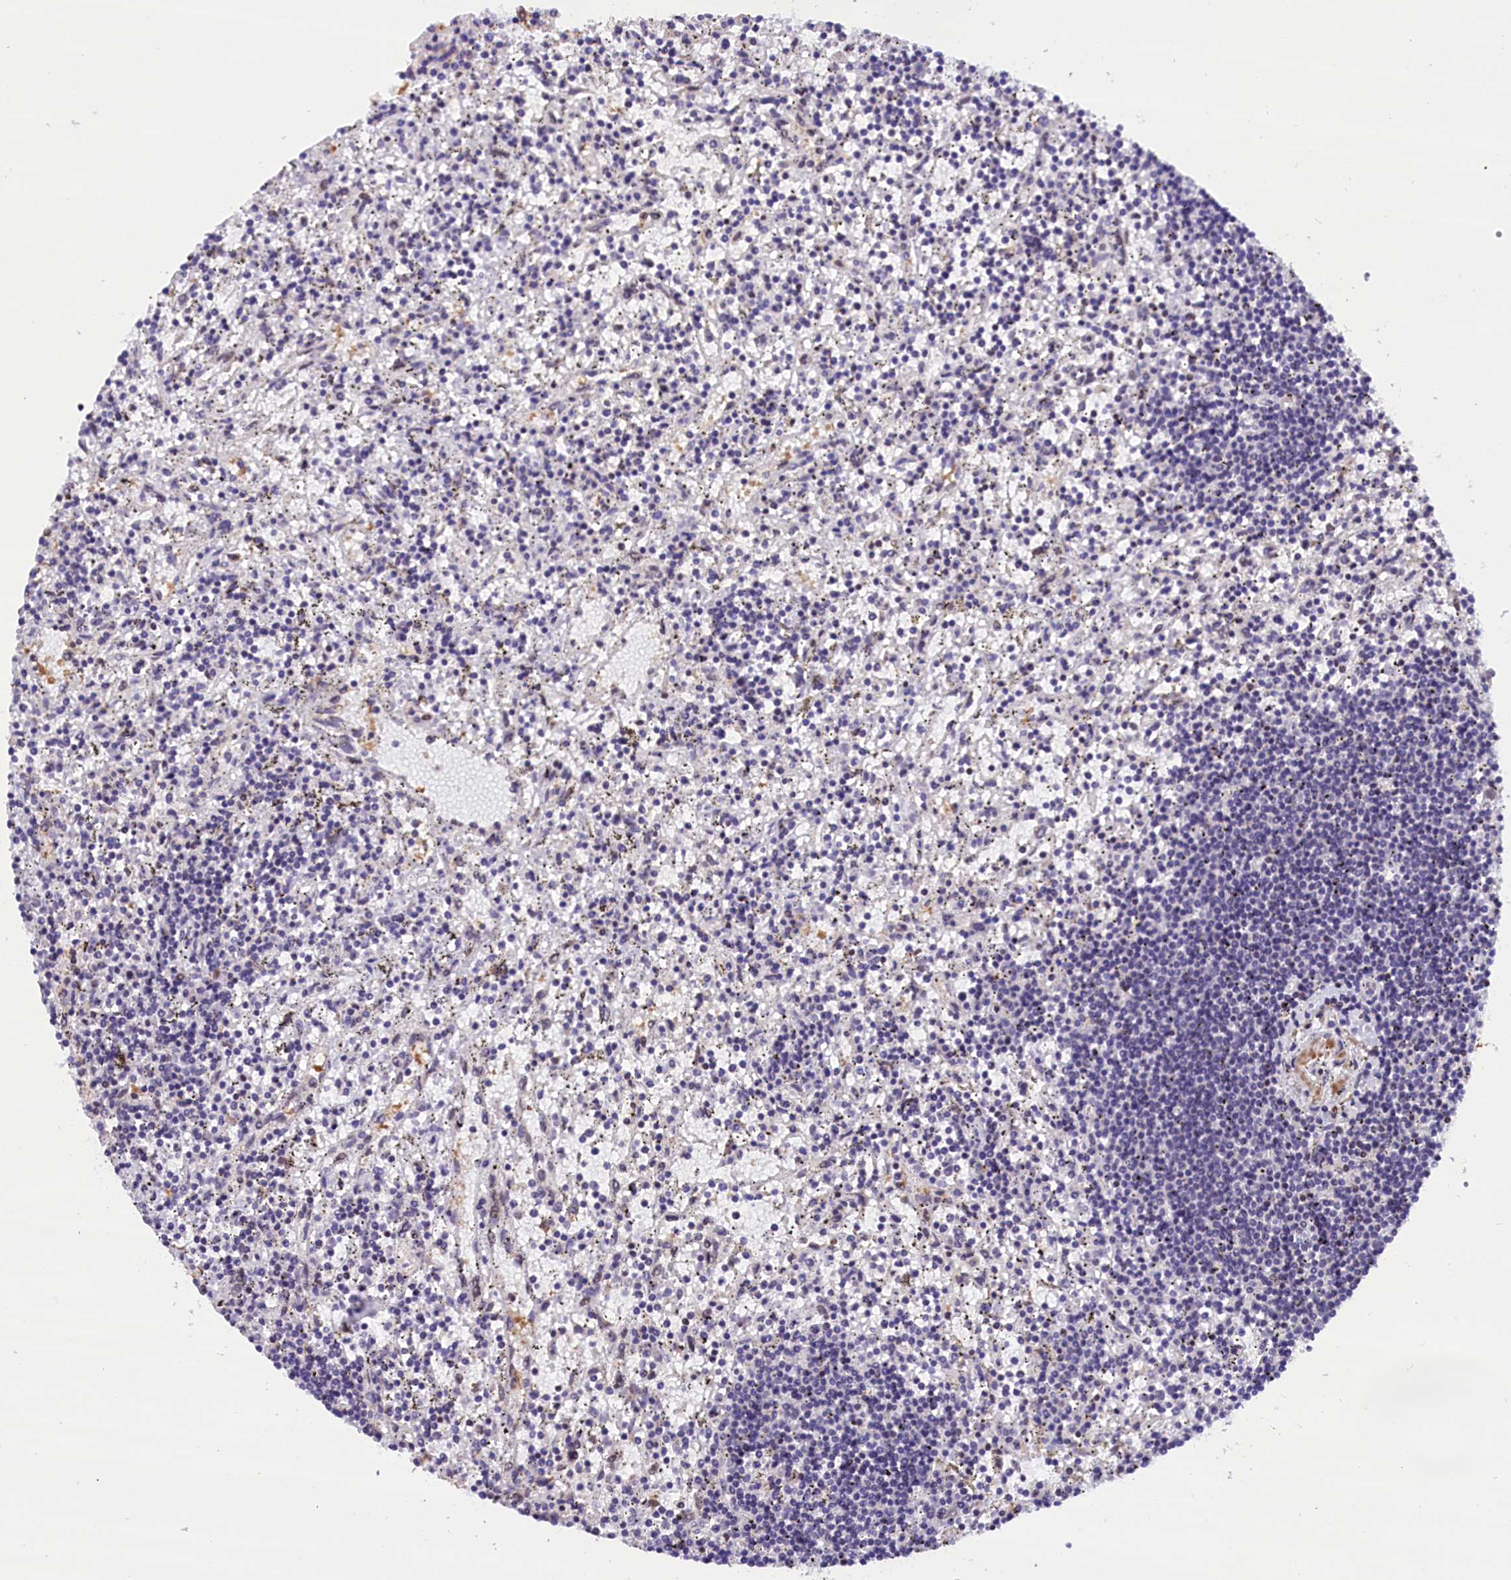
{"staining": {"intensity": "negative", "quantity": "none", "location": "none"}, "tissue": "lymphoma", "cell_type": "Tumor cells", "image_type": "cancer", "snomed": [{"axis": "morphology", "description": "Malignant lymphoma, non-Hodgkin's type, Low grade"}, {"axis": "topography", "description": "Spleen"}], "caption": "Immunohistochemistry histopathology image of human malignant lymphoma, non-Hodgkin's type (low-grade) stained for a protein (brown), which reveals no staining in tumor cells.", "gene": "CDYL2", "patient": {"sex": "male", "age": 76}}